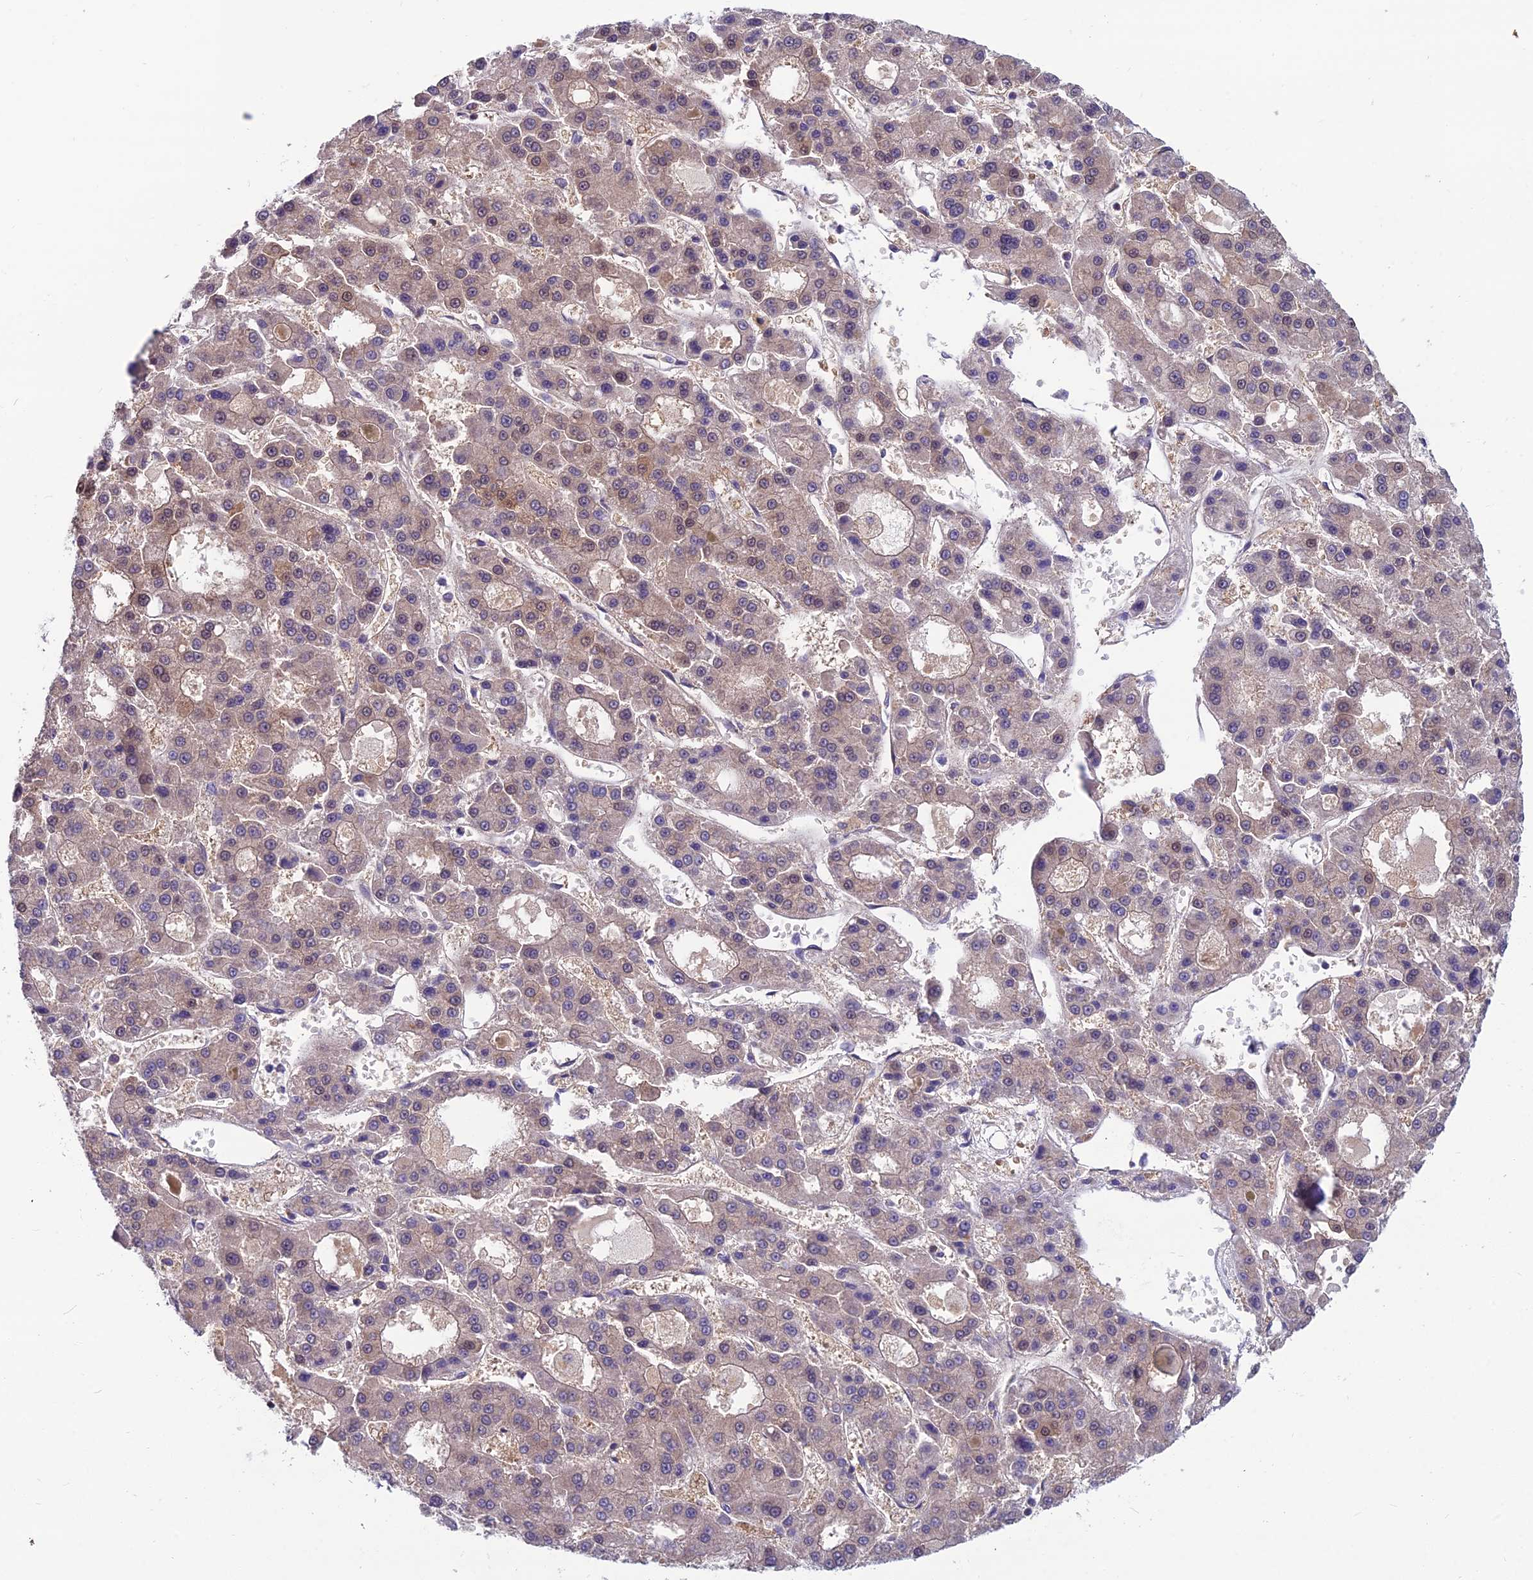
{"staining": {"intensity": "moderate", "quantity": "25%-75%", "location": "cytoplasmic/membranous"}, "tissue": "liver cancer", "cell_type": "Tumor cells", "image_type": "cancer", "snomed": [{"axis": "morphology", "description": "Carcinoma, Hepatocellular, NOS"}, {"axis": "topography", "description": "Liver"}], "caption": "Immunohistochemistry (IHC) of liver cancer (hepatocellular carcinoma) reveals medium levels of moderate cytoplasmic/membranous staining in about 25%-75% of tumor cells.", "gene": "MVD", "patient": {"sex": "male", "age": 70}}